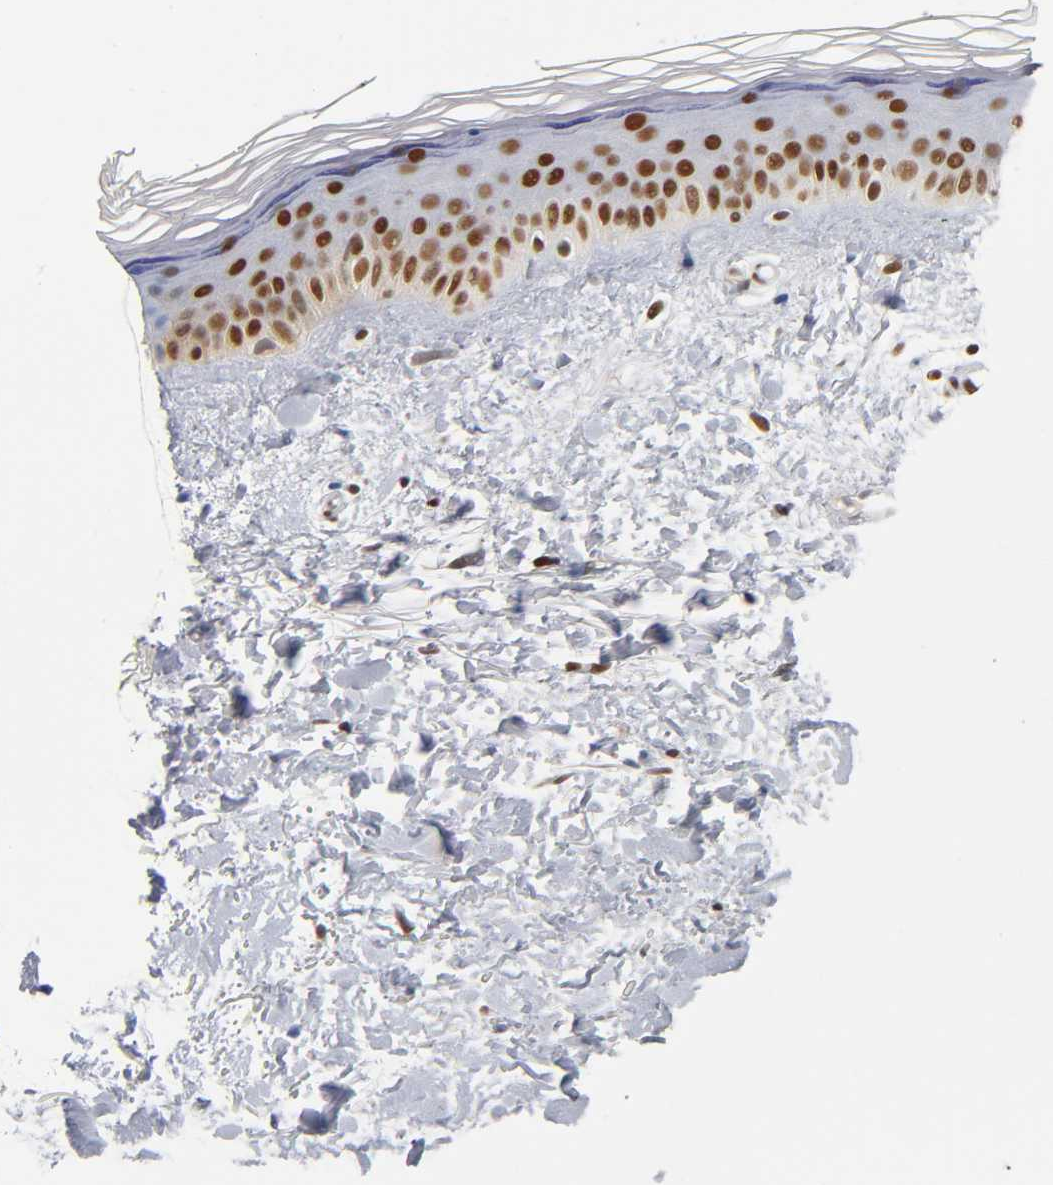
{"staining": {"intensity": "strong", "quantity": "25%-75%", "location": "nuclear"}, "tissue": "skin", "cell_type": "Fibroblasts", "image_type": "normal", "snomed": [{"axis": "morphology", "description": "Normal tissue, NOS"}, {"axis": "topography", "description": "Skin"}], "caption": "Immunohistochemical staining of benign human skin displays strong nuclear protein positivity in about 25%-75% of fibroblasts.", "gene": "ILKAP", "patient": {"sex": "female", "age": 19}}